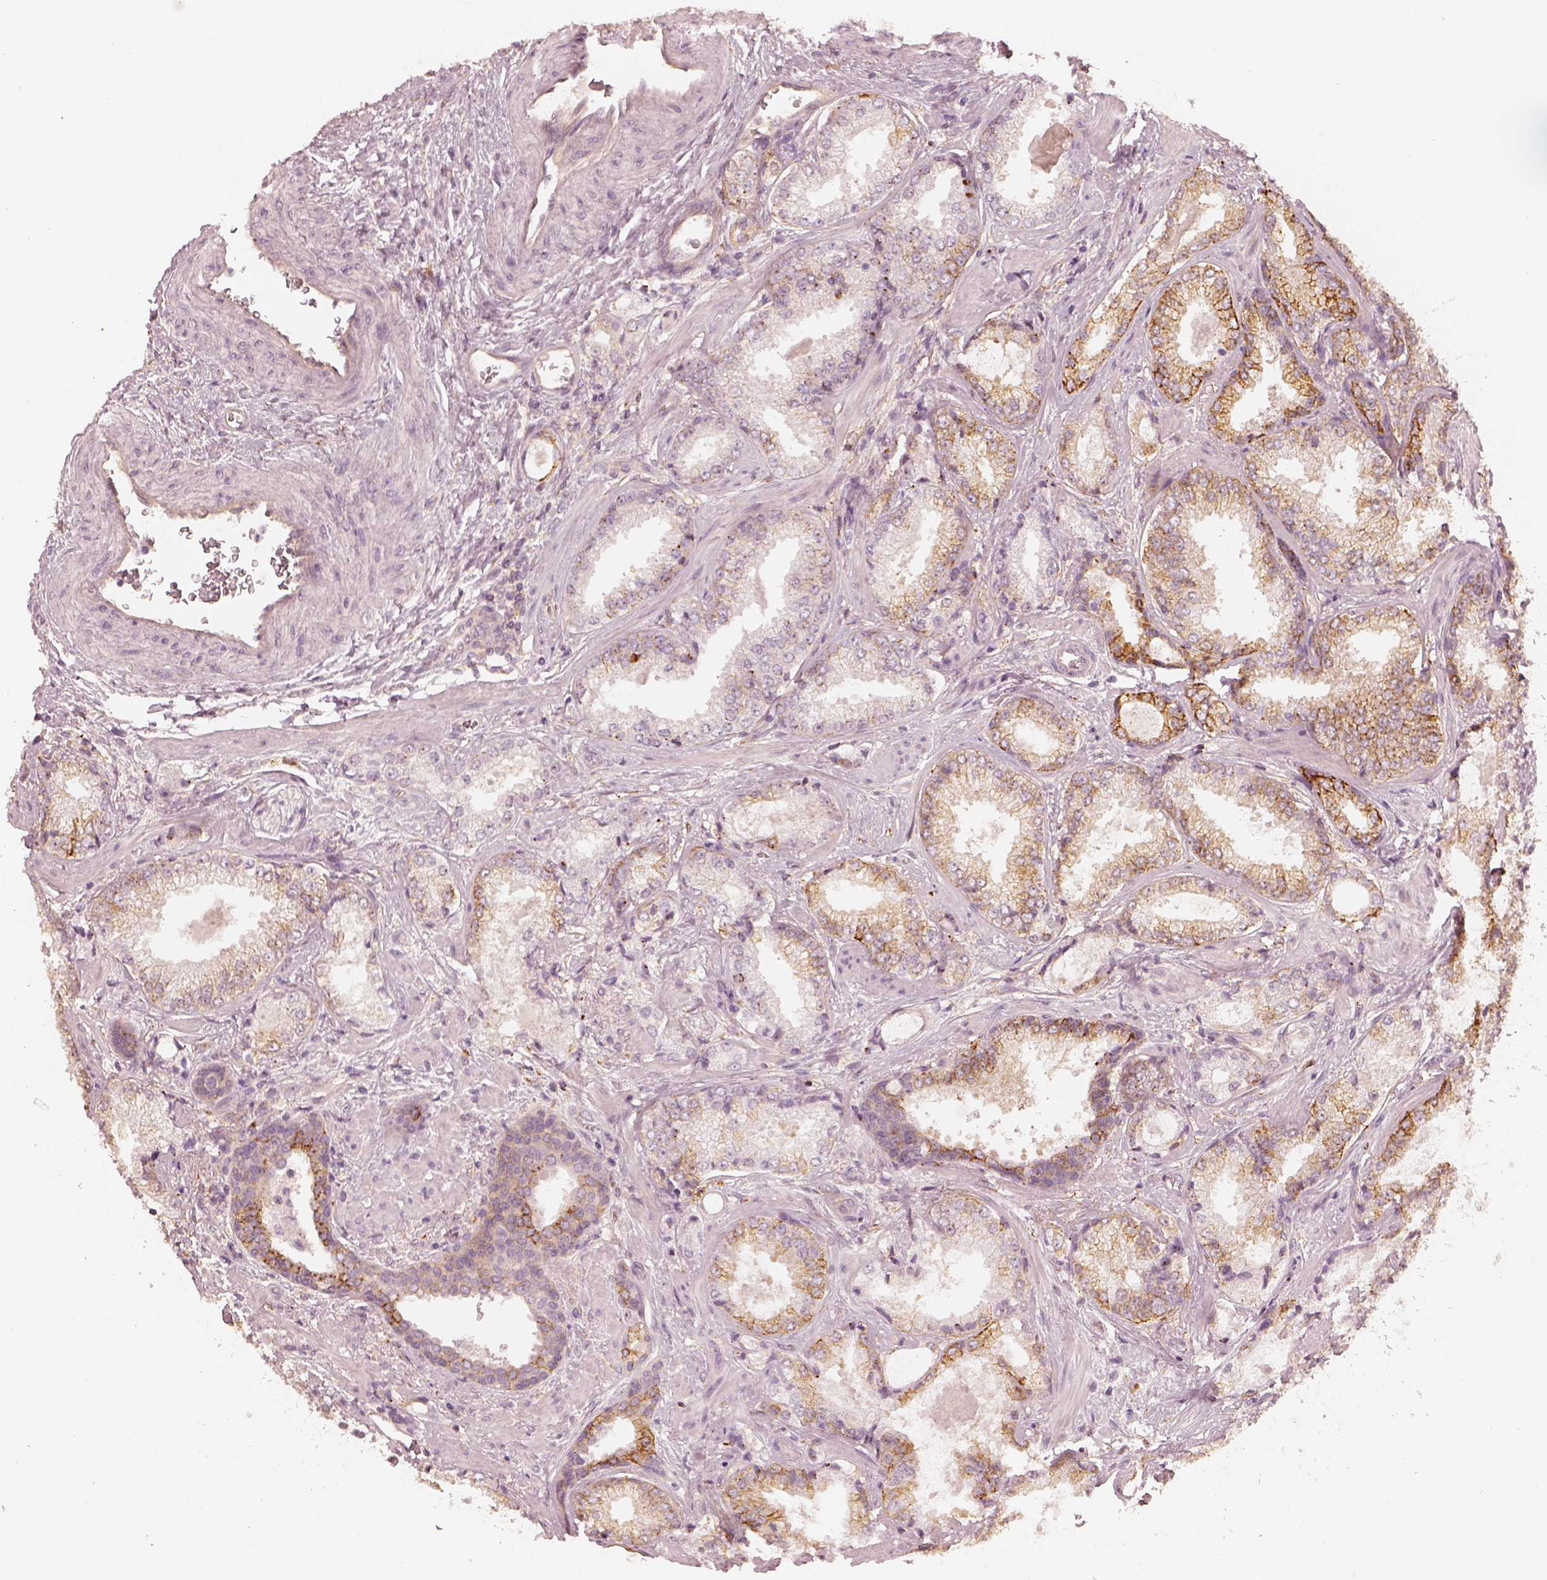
{"staining": {"intensity": "moderate", "quantity": "25%-75%", "location": "cytoplasmic/membranous"}, "tissue": "prostate cancer", "cell_type": "Tumor cells", "image_type": "cancer", "snomed": [{"axis": "morphology", "description": "Adenocarcinoma, Low grade"}, {"axis": "topography", "description": "Prostate"}], "caption": "Immunohistochemistry staining of prostate low-grade adenocarcinoma, which reveals medium levels of moderate cytoplasmic/membranous staining in about 25%-75% of tumor cells indicating moderate cytoplasmic/membranous protein expression. The staining was performed using DAB (brown) for protein detection and nuclei were counterstained in hematoxylin (blue).", "gene": "GORASP2", "patient": {"sex": "male", "age": 56}}